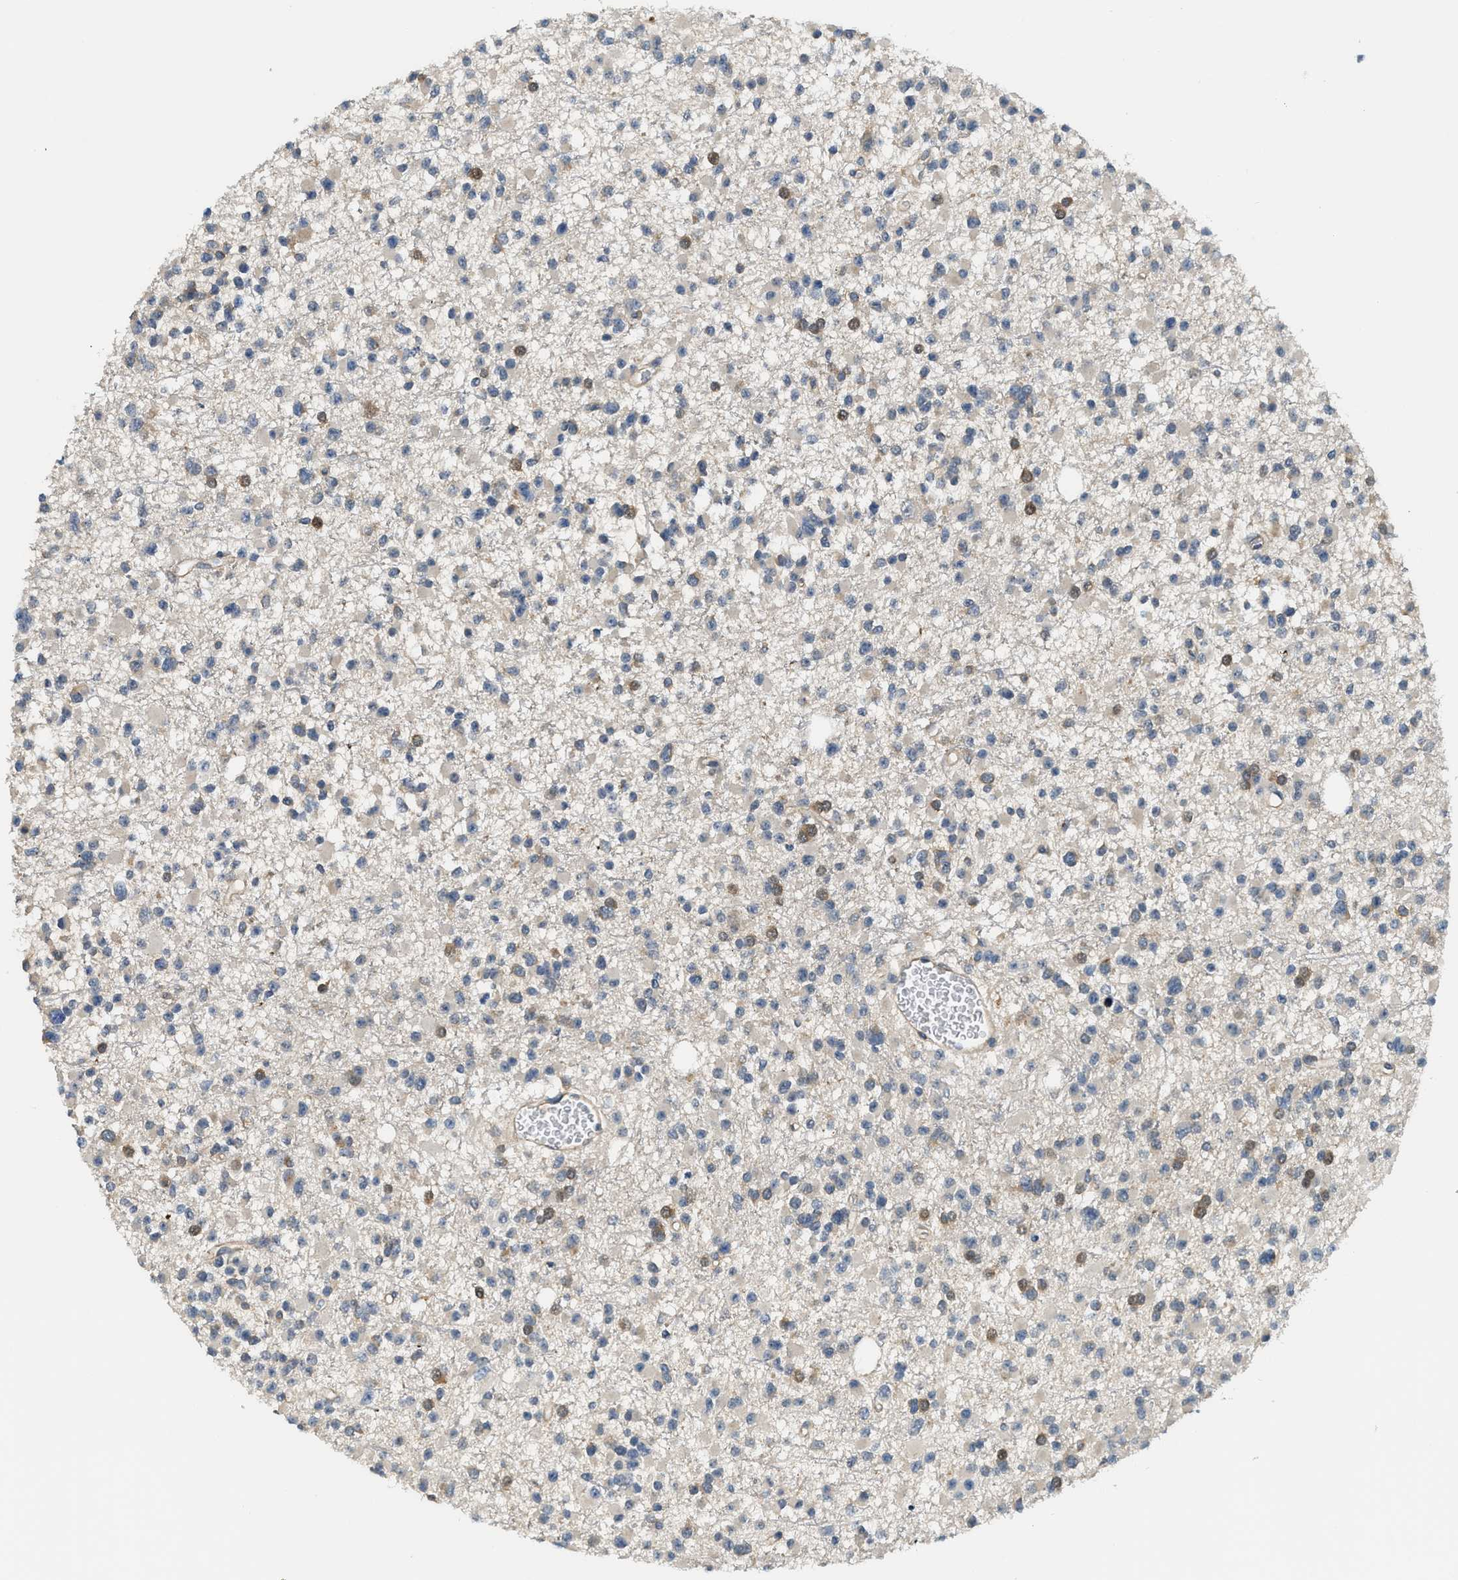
{"staining": {"intensity": "weak", "quantity": "25%-75%", "location": "cytoplasmic/membranous,nuclear"}, "tissue": "glioma", "cell_type": "Tumor cells", "image_type": "cancer", "snomed": [{"axis": "morphology", "description": "Glioma, malignant, Low grade"}, {"axis": "topography", "description": "Brain"}], "caption": "IHC histopathology image of glioma stained for a protein (brown), which demonstrates low levels of weak cytoplasmic/membranous and nuclear positivity in about 25%-75% of tumor cells.", "gene": "CBLB", "patient": {"sex": "female", "age": 22}}